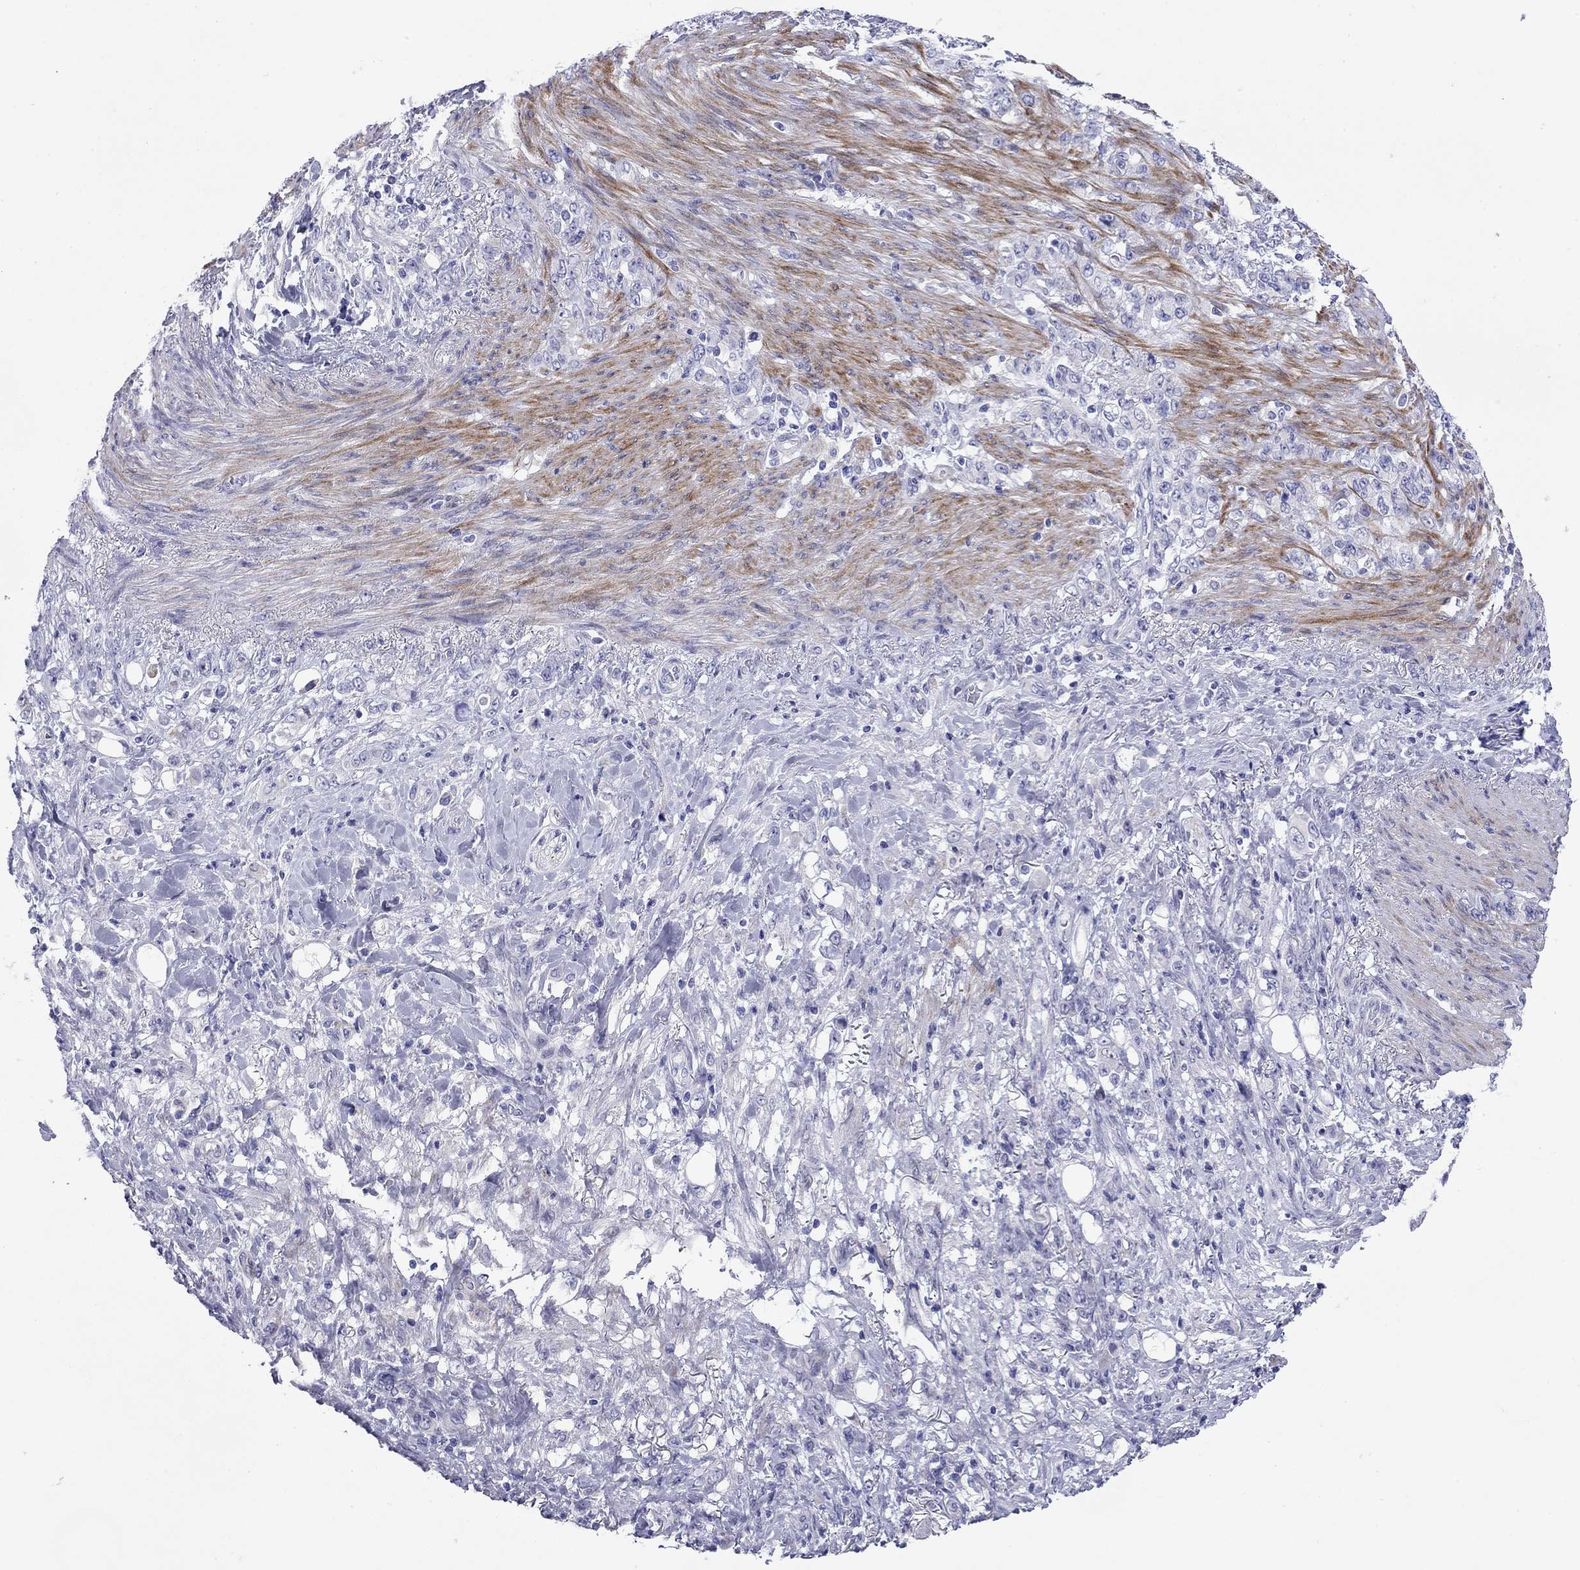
{"staining": {"intensity": "negative", "quantity": "none", "location": "none"}, "tissue": "stomach cancer", "cell_type": "Tumor cells", "image_type": "cancer", "snomed": [{"axis": "morphology", "description": "Adenocarcinoma, NOS"}, {"axis": "topography", "description": "Stomach"}], "caption": "Tumor cells are negative for brown protein staining in adenocarcinoma (stomach).", "gene": "CMYA5", "patient": {"sex": "female", "age": 79}}